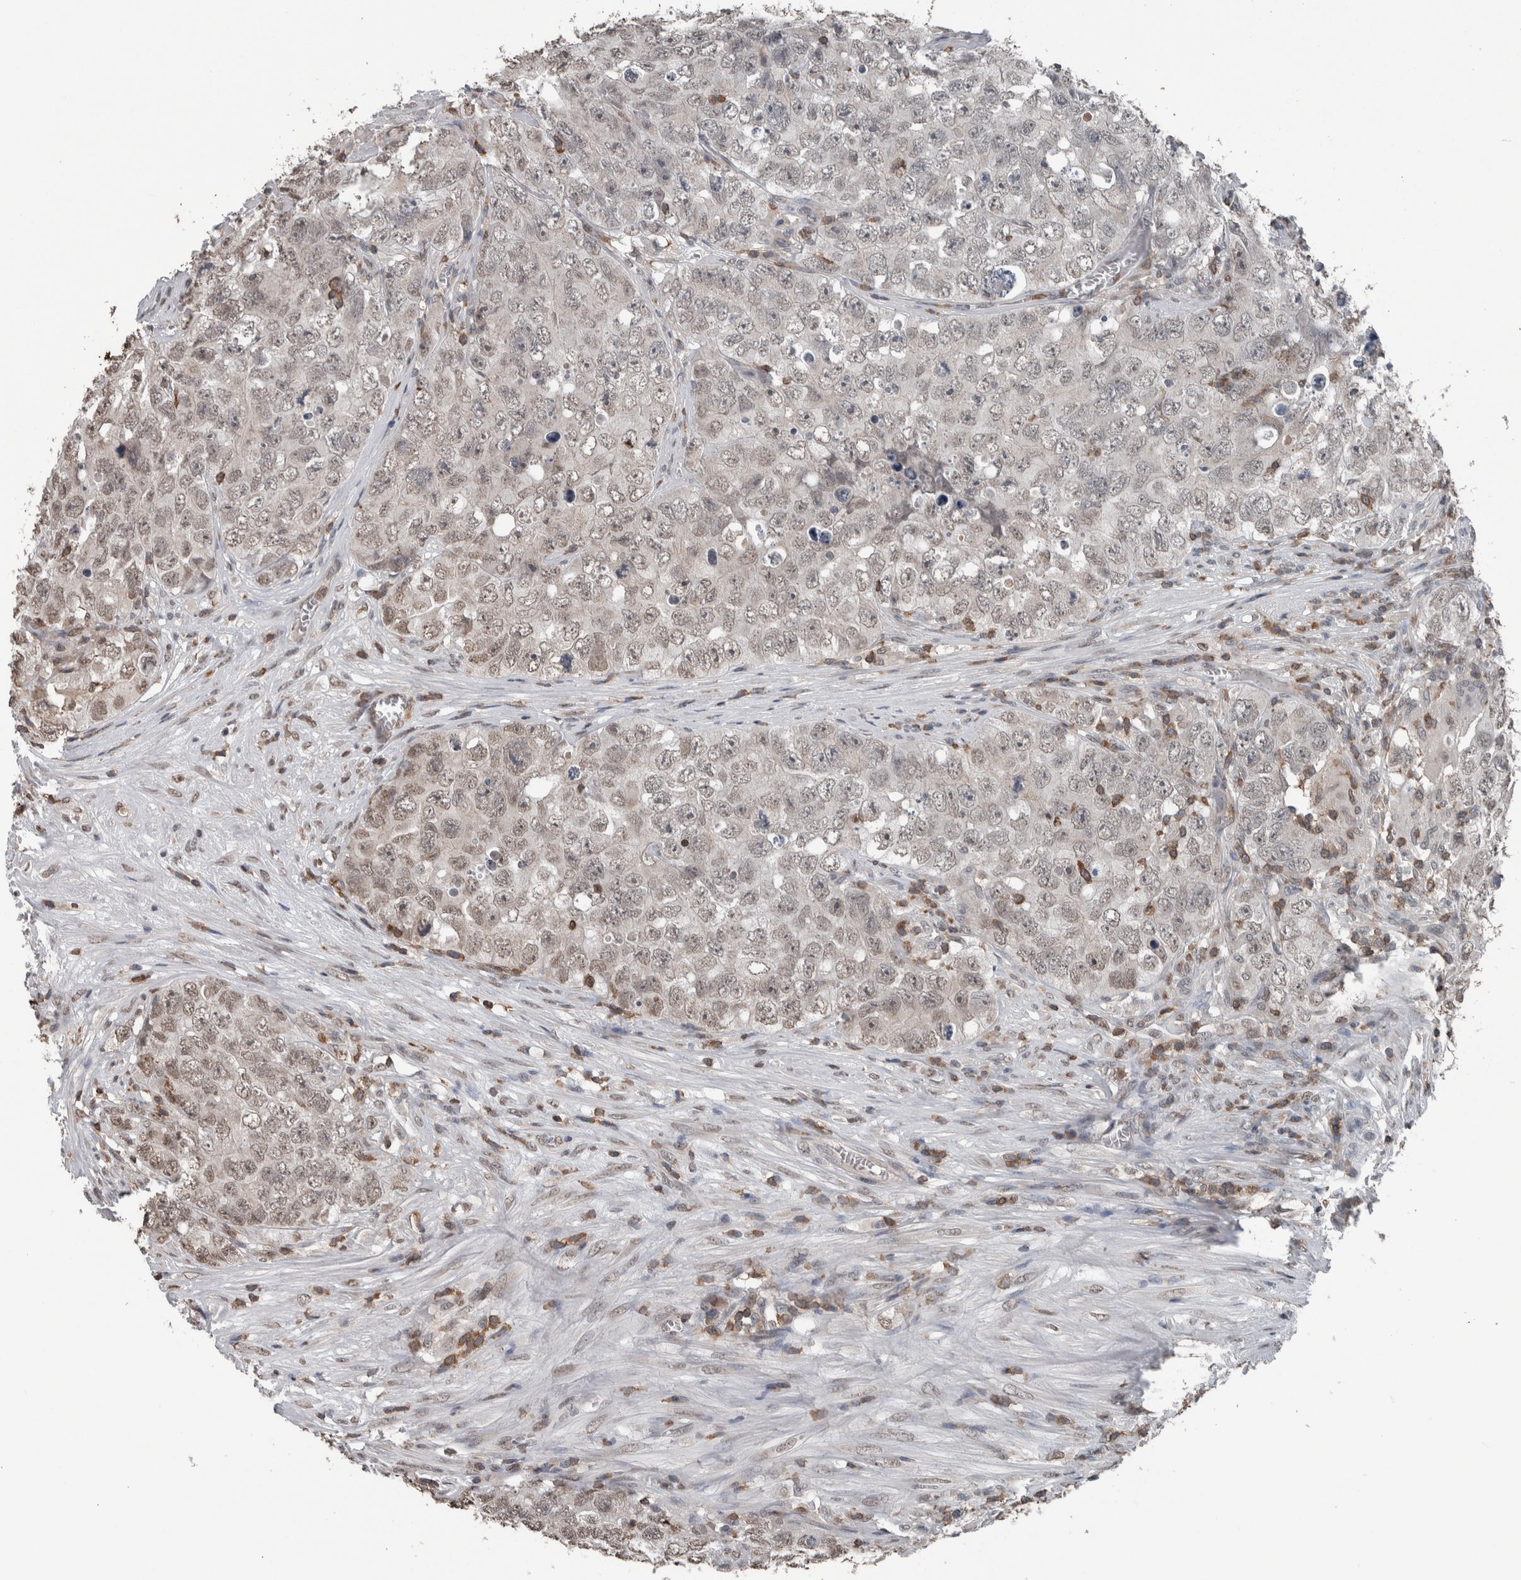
{"staining": {"intensity": "weak", "quantity": "25%-75%", "location": "nuclear"}, "tissue": "testis cancer", "cell_type": "Tumor cells", "image_type": "cancer", "snomed": [{"axis": "morphology", "description": "Seminoma, NOS"}, {"axis": "morphology", "description": "Carcinoma, Embryonal, NOS"}, {"axis": "topography", "description": "Testis"}], "caption": "Seminoma (testis) stained for a protein (brown) displays weak nuclear positive staining in approximately 25%-75% of tumor cells.", "gene": "MAFF", "patient": {"sex": "male", "age": 43}}